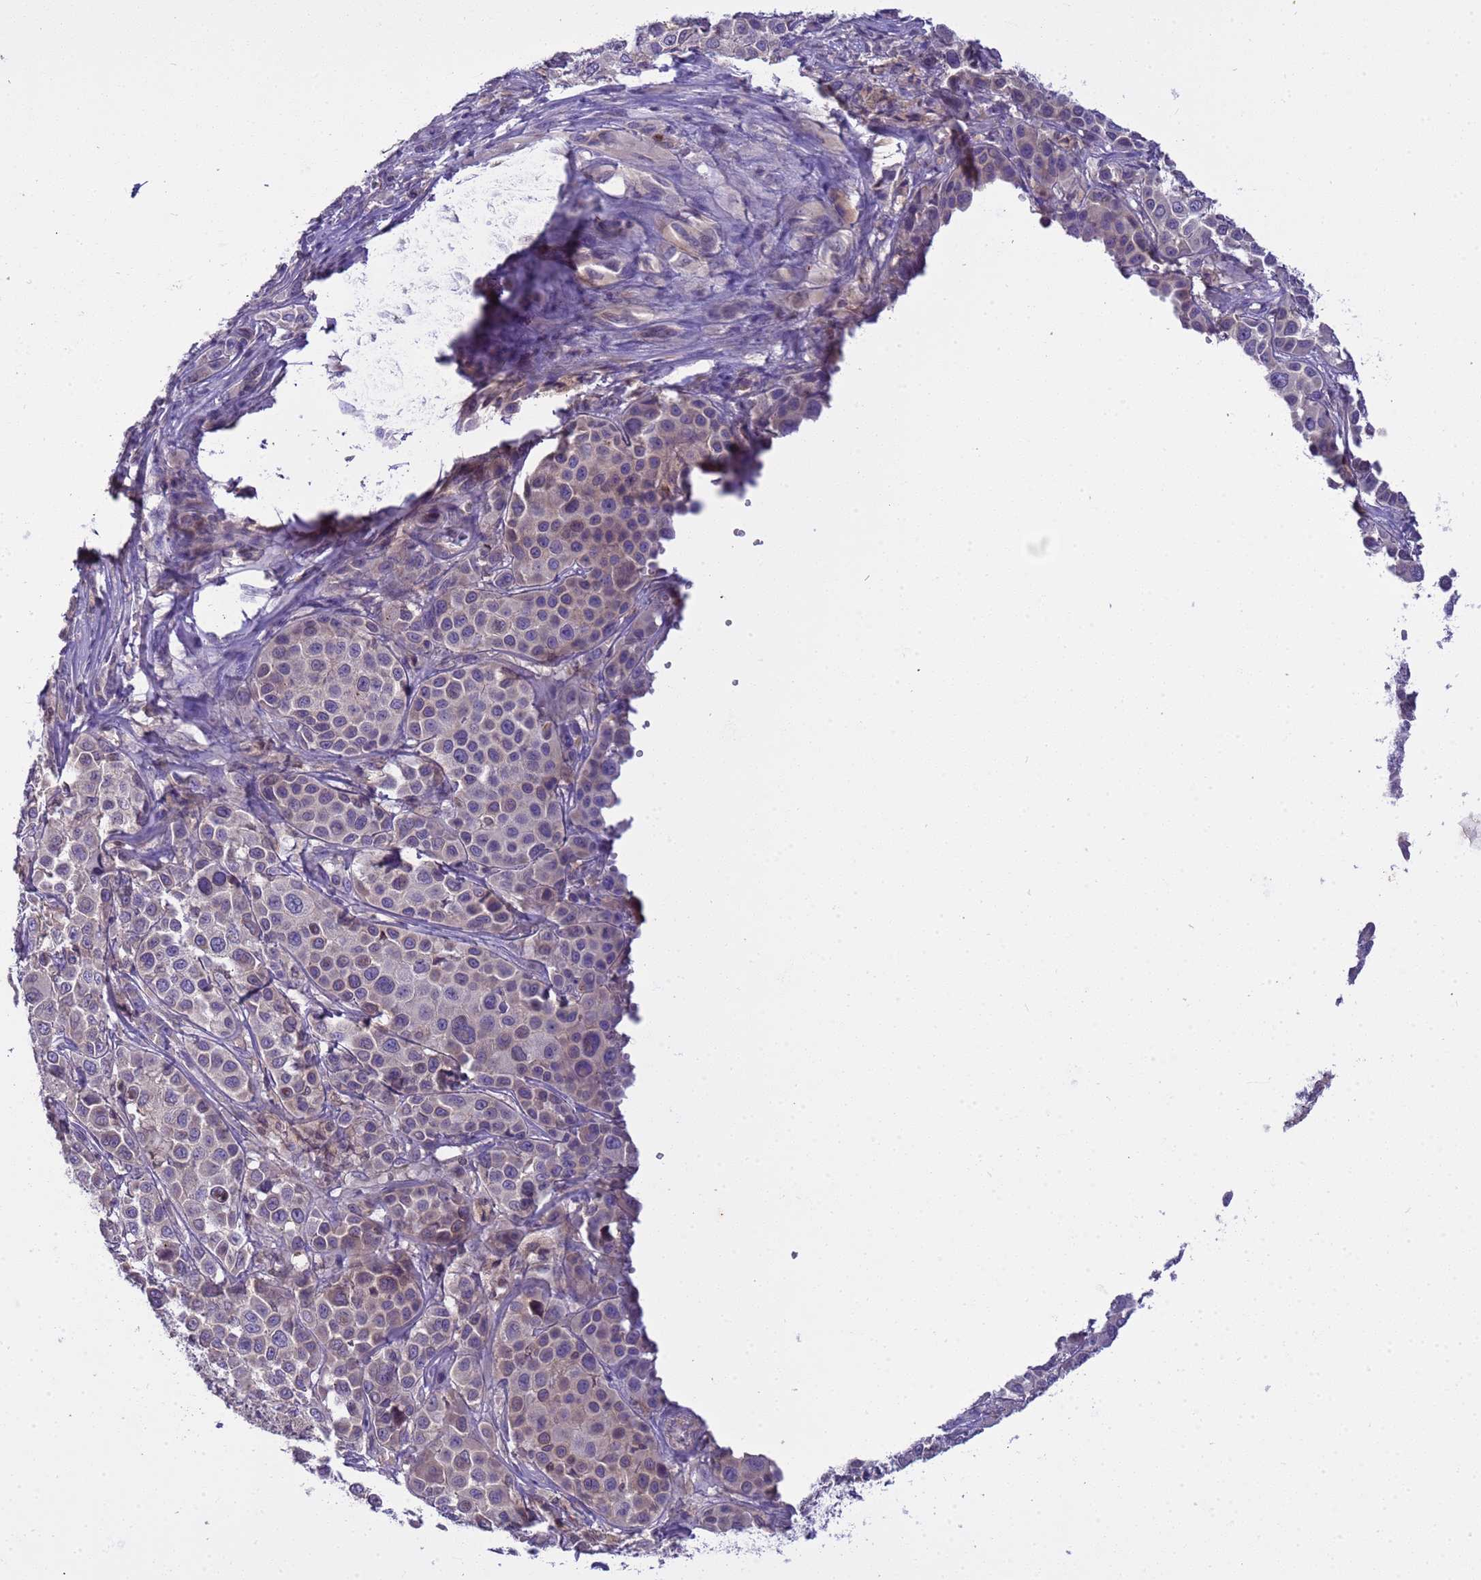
{"staining": {"intensity": "weak", "quantity": "<25%", "location": "nuclear"}, "tissue": "melanoma", "cell_type": "Tumor cells", "image_type": "cancer", "snomed": [{"axis": "morphology", "description": "Malignant melanoma, NOS"}, {"axis": "topography", "description": "Skin of trunk"}], "caption": "There is no significant staining in tumor cells of malignant melanoma.", "gene": "PLCXD3", "patient": {"sex": "male", "age": 71}}